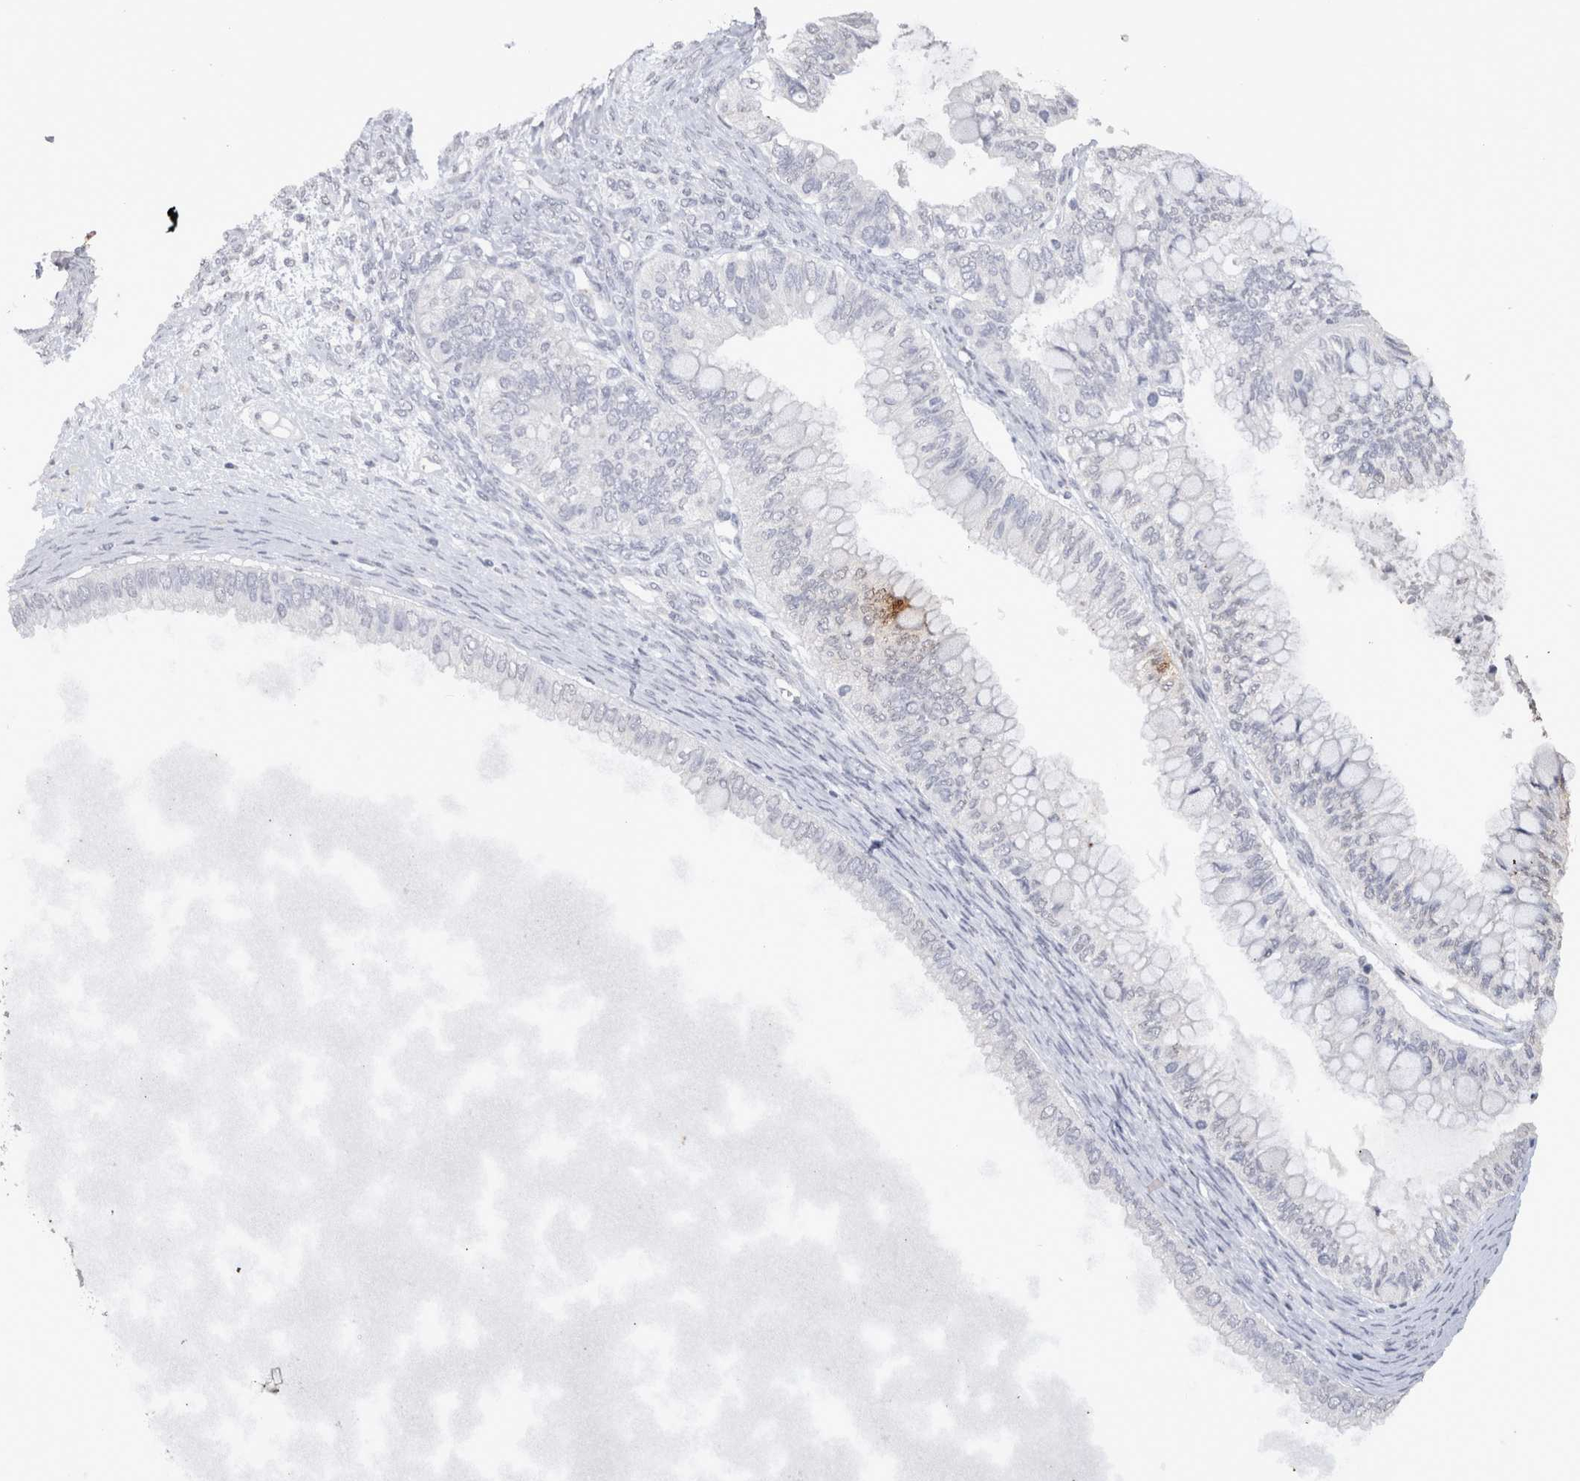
{"staining": {"intensity": "negative", "quantity": "none", "location": "none"}, "tissue": "ovarian cancer", "cell_type": "Tumor cells", "image_type": "cancer", "snomed": [{"axis": "morphology", "description": "Cystadenocarcinoma, mucinous, NOS"}, {"axis": "topography", "description": "Ovary"}], "caption": "An immunohistochemistry image of mucinous cystadenocarcinoma (ovarian) is shown. There is no staining in tumor cells of mucinous cystadenocarcinoma (ovarian).", "gene": "CDH6", "patient": {"sex": "female", "age": 80}}